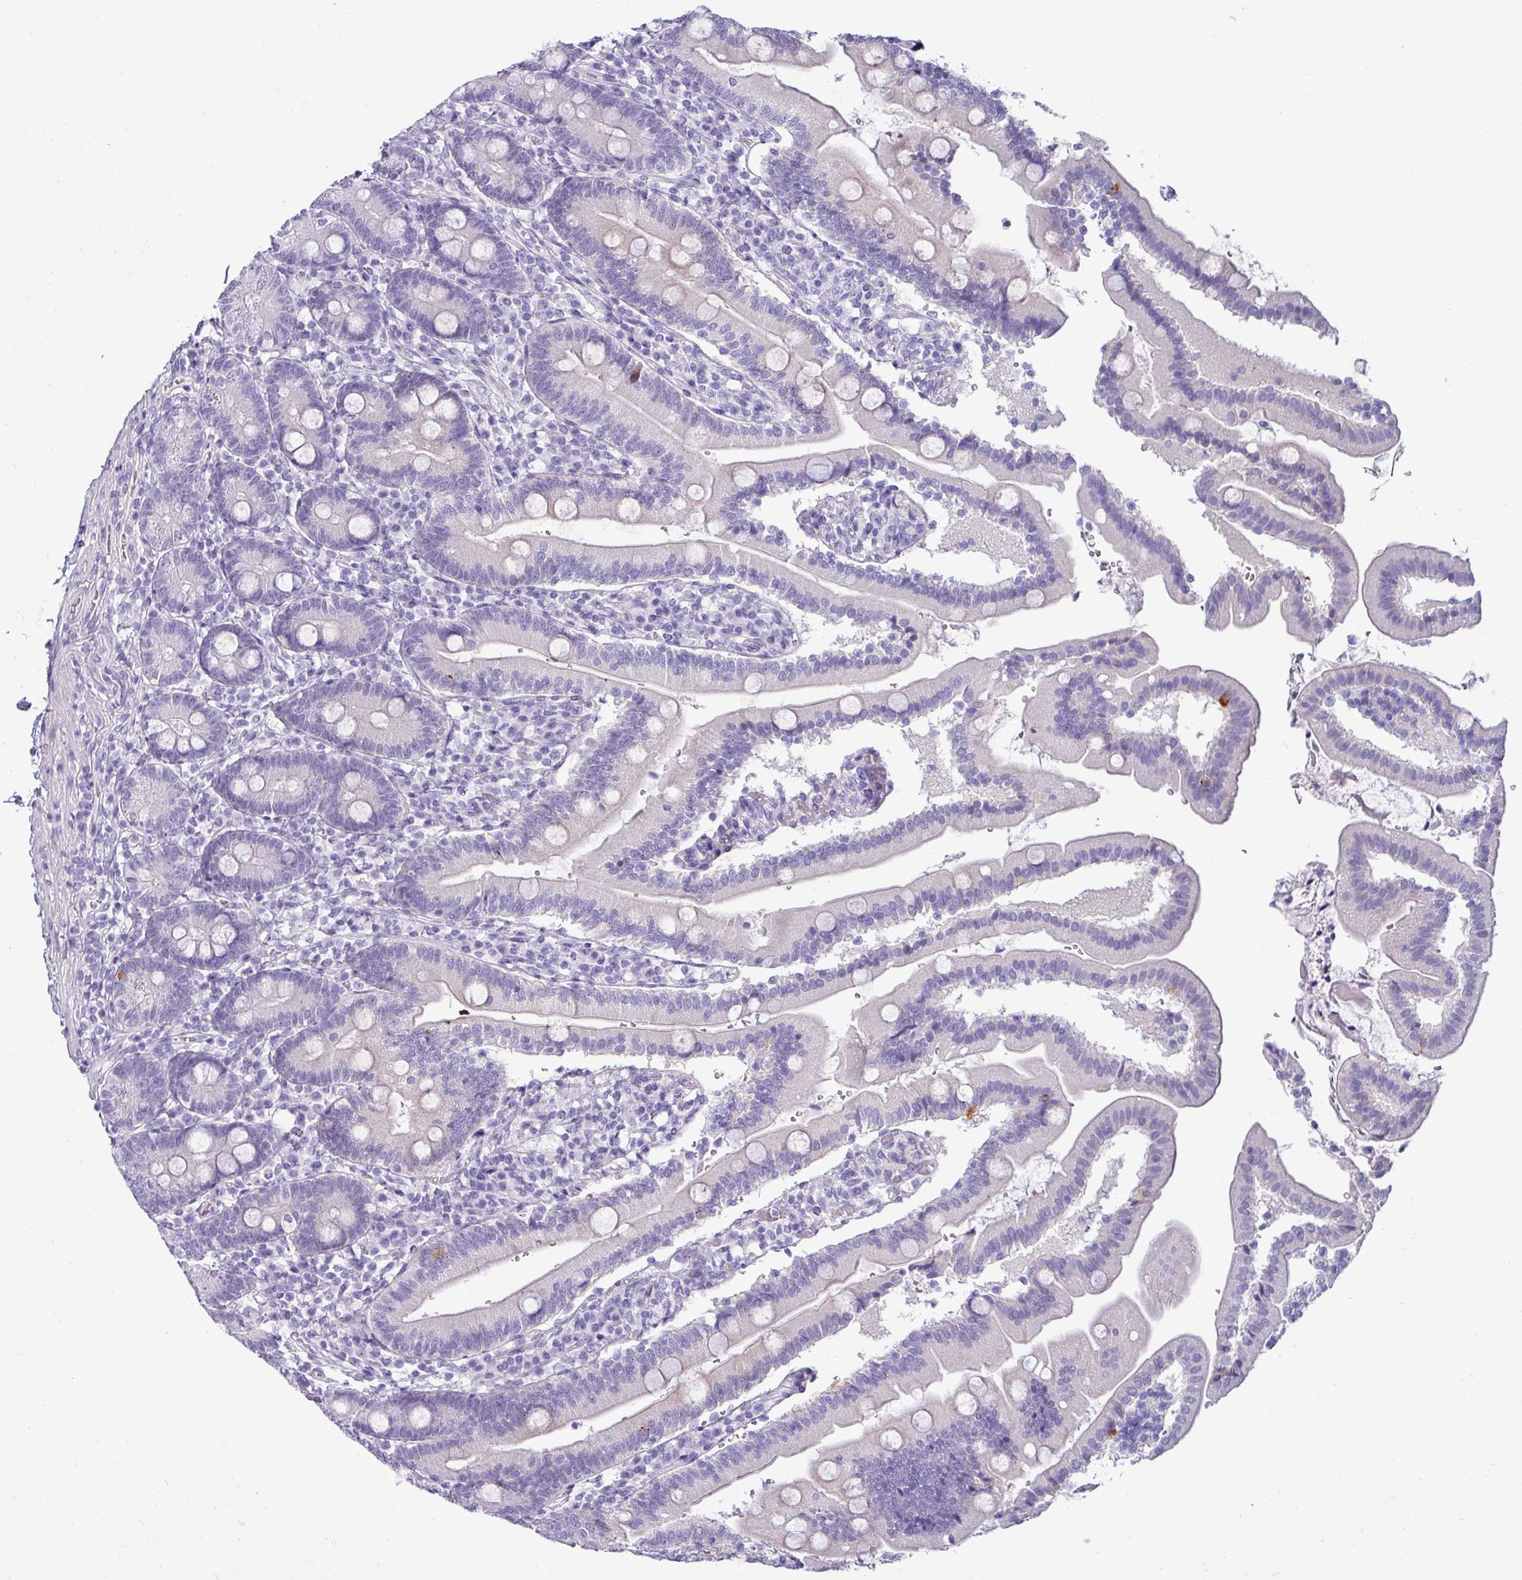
{"staining": {"intensity": "negative", "quantity": "none", "location": "none"}, "tissue": "duodenum", "cell_type": "Glandular cells", "image_type": "normal", "snomed": [{"axis": "morphology", "description": "Normal tissue, NOS"}, {"axis": "topography", "description": "Duodenum"}], "caption": "An immunohistochemistry (IHC) micrograph of normal duodenum is shown. There is no staining in glandular cells of duodenum. (Immunohistochemistry, brightfield microscopy, high magnification).", "gene": "VCX2", "patient": {"sex": "female", "age": 67}}